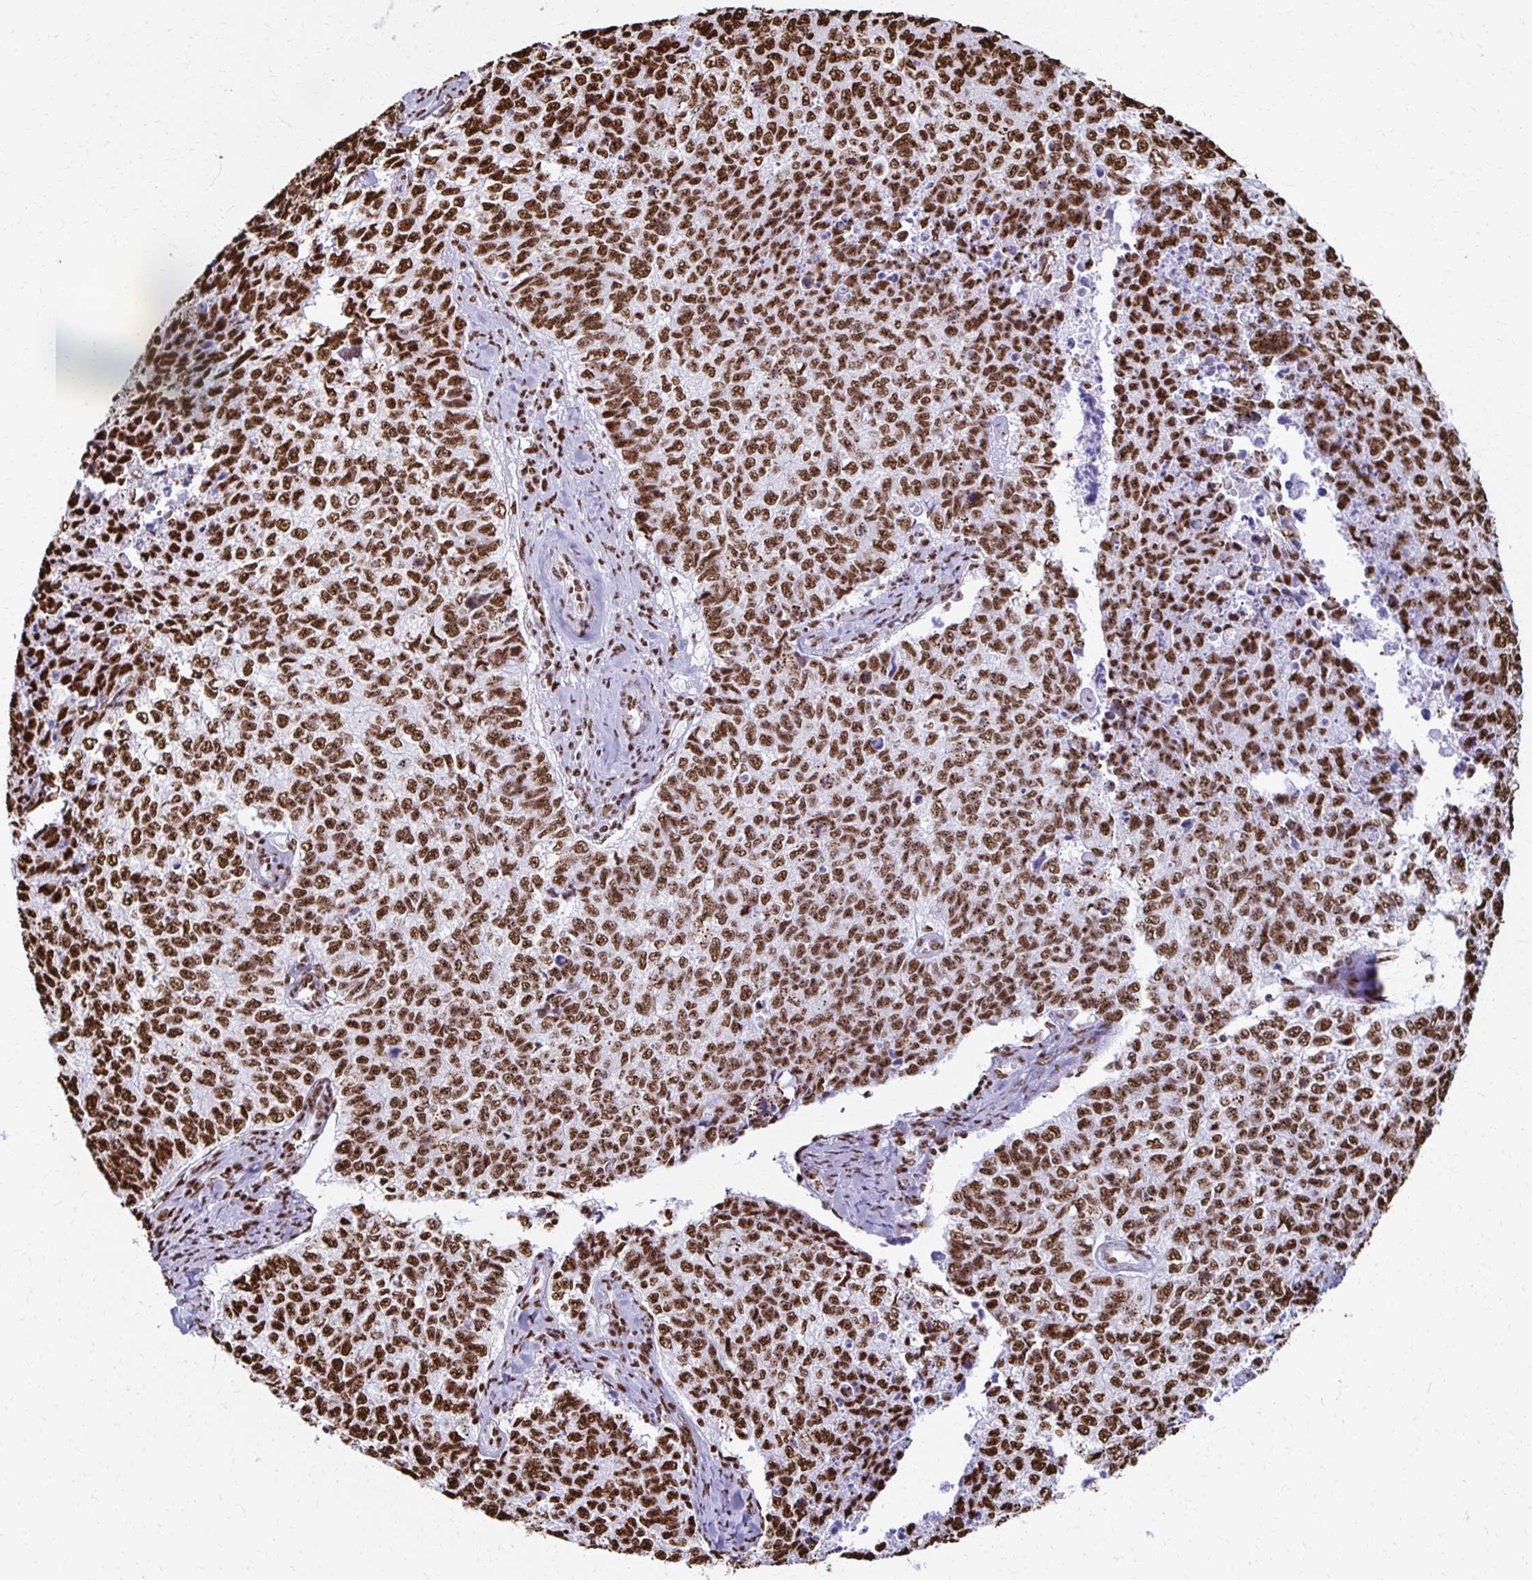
{"staining": {"intensity": "strong", "quantity": ">75%", "location": "nuclear"}, "tissue": "cervical cancer", "cell_type": "Tumor cells", "image_type": "cancer", "snomed": [{"axis": "morphology", "description": "Adenocarcinoma, NOS"}, {"axis": "topography", "description": "Cervix"}], "caption": "A brown stain highlights strong nuclear expression of a protein in human cervical cancer (adenocarcinoma) tumor cells. (DAB IHC with brightfield microscopy, high magnification).", "gene": "NONO", "patient": {"sex": "female", "age": 63}}